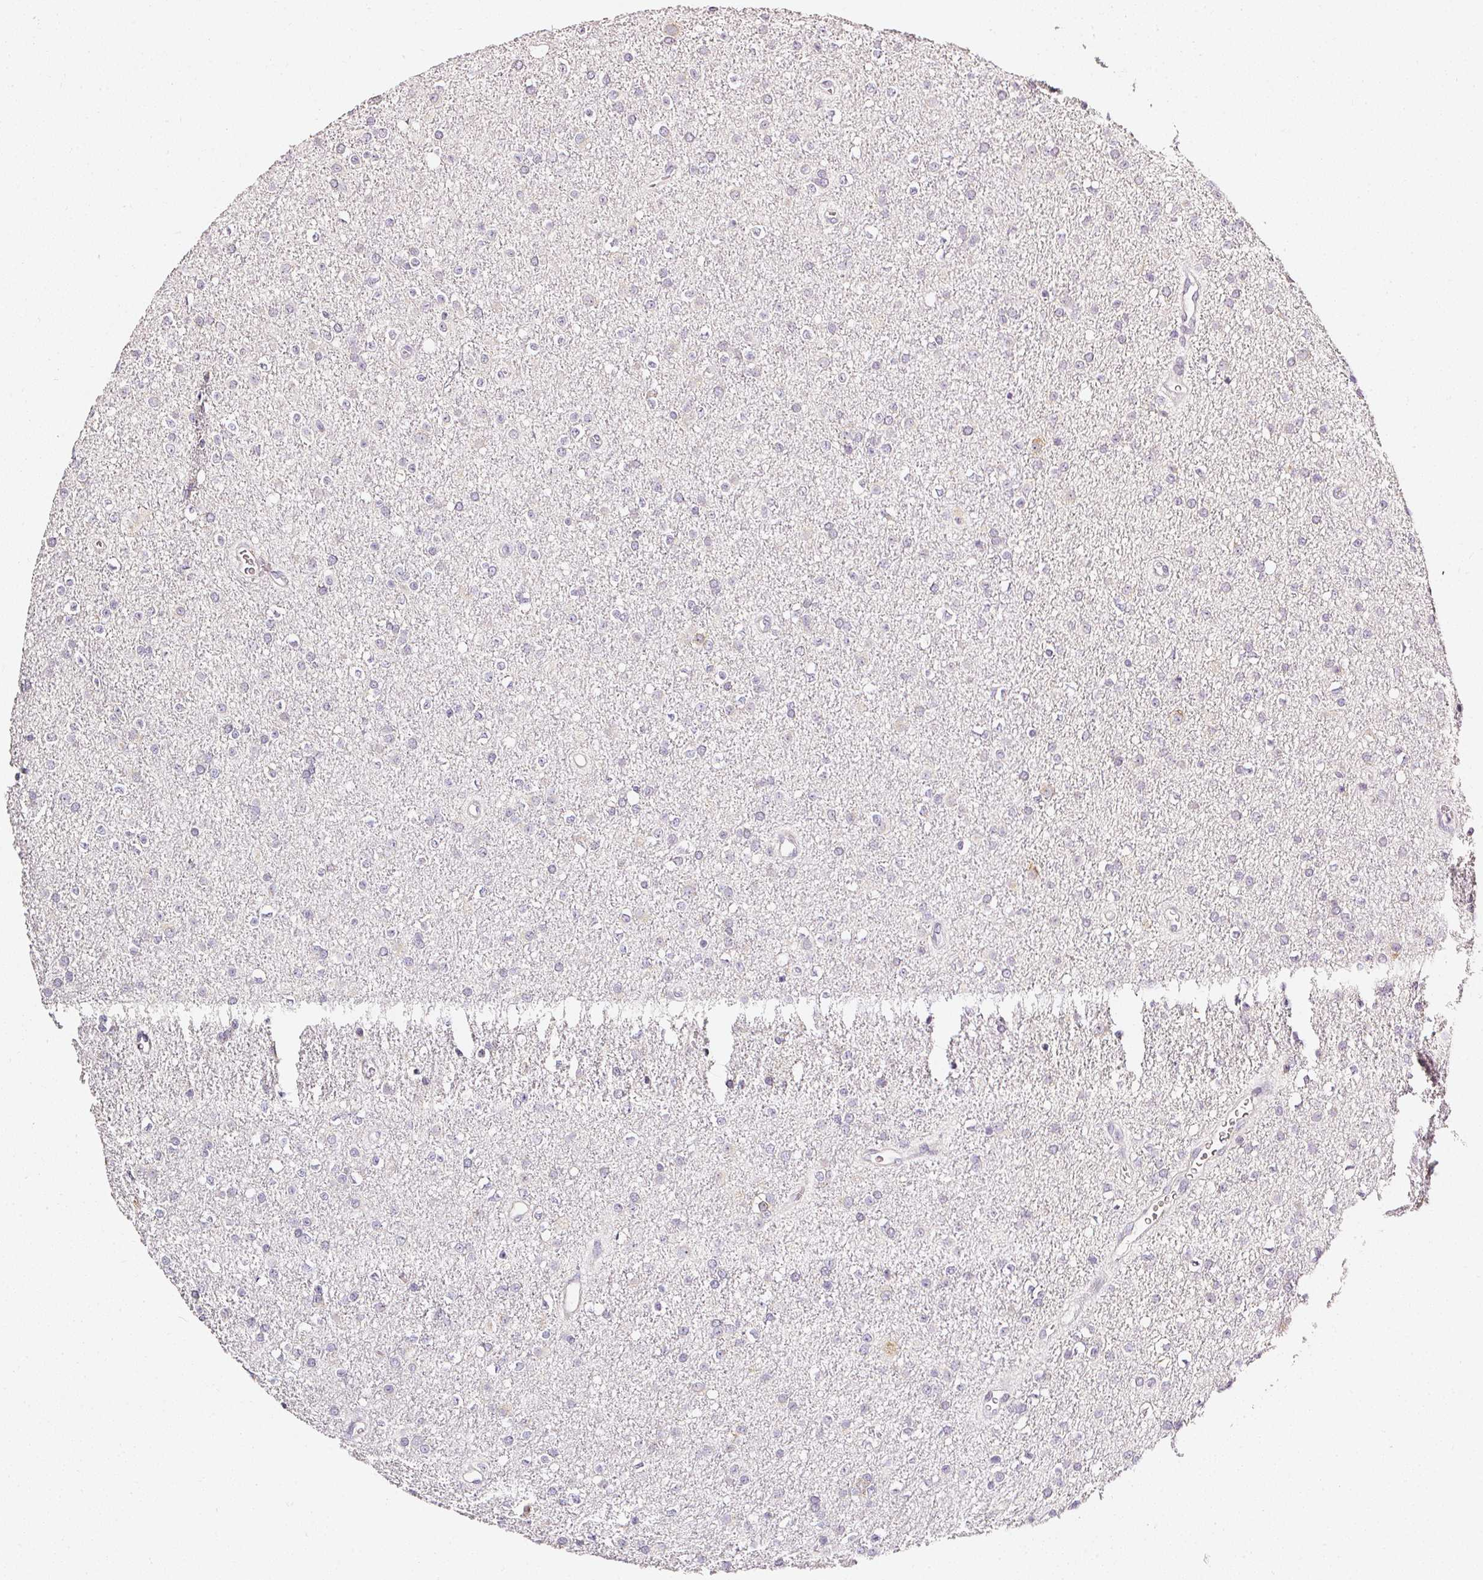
{"staining": {"intensity": "negative", "quantity": "none", "location": "none"}, "tissue": "glioma", "cell_type": "Tumor cells", "image_type": "cancer", "snomed": [{"axis": "morphology", "description": "Glioma, malignant, Low grade"}, {"axis": "topography", "description": "Brain"}], "caption": "High power microscopy photomicrograph of an immunohistochemistry micrograph of glioma, revealing no significant positivity in tumor cells. (Brightfield microscopy of DAB (3,3'-diaminobenzidine) immunohistochemistry at high magnification).", "gene": "NTRK1", "patient": {"sex": "female", "age": 34}}